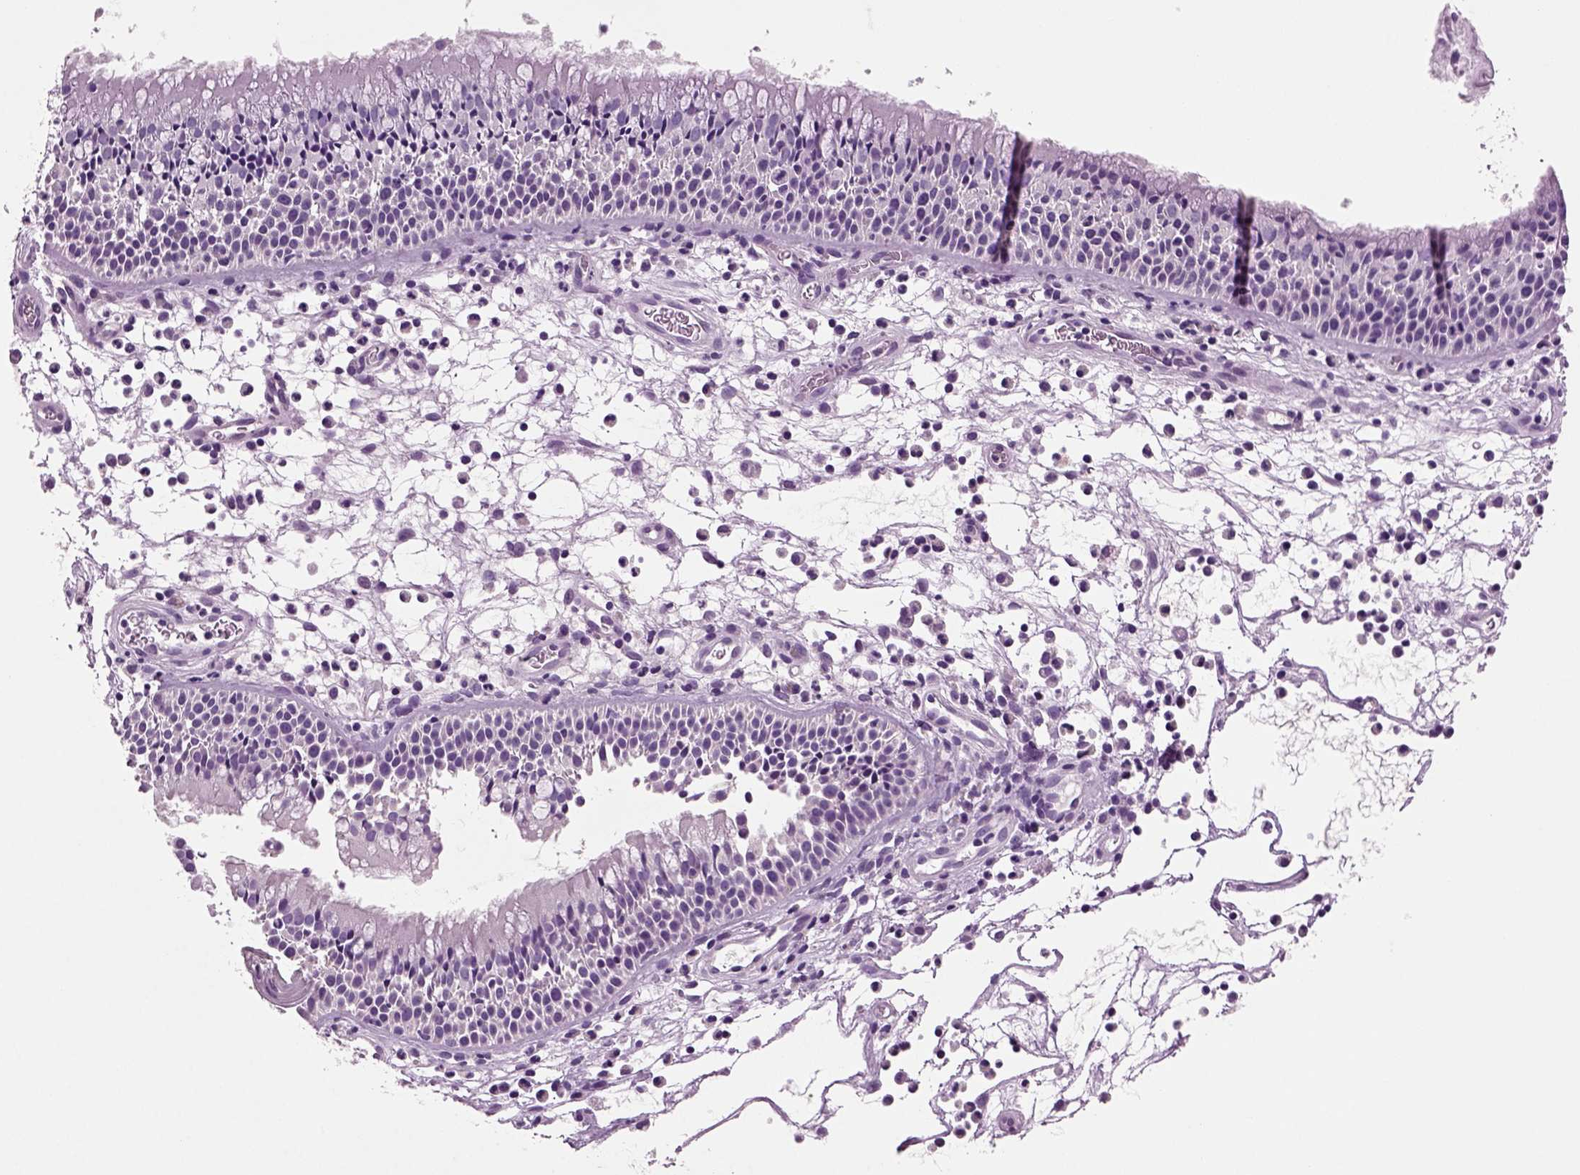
{"staining": {"intensity": "negative", "quantity": "none", "location": "none"}, "tissue": "nasopharynx", "cell_type": "Respiratory epithelial cells", "image_type": "normal", "snomed": [{"axis": "morphology", "description": "Normal tissue, NOS"}, {"axis": "topography", "description": "Nasopharynx"}], "caption": "There is no significant positivity in respiratory epithelial cells of nasopharynx. (DAB immunohistochemistry, high magnification).", "gene": "COL9A2", "patient": {"sex": "male", "age": 51}}